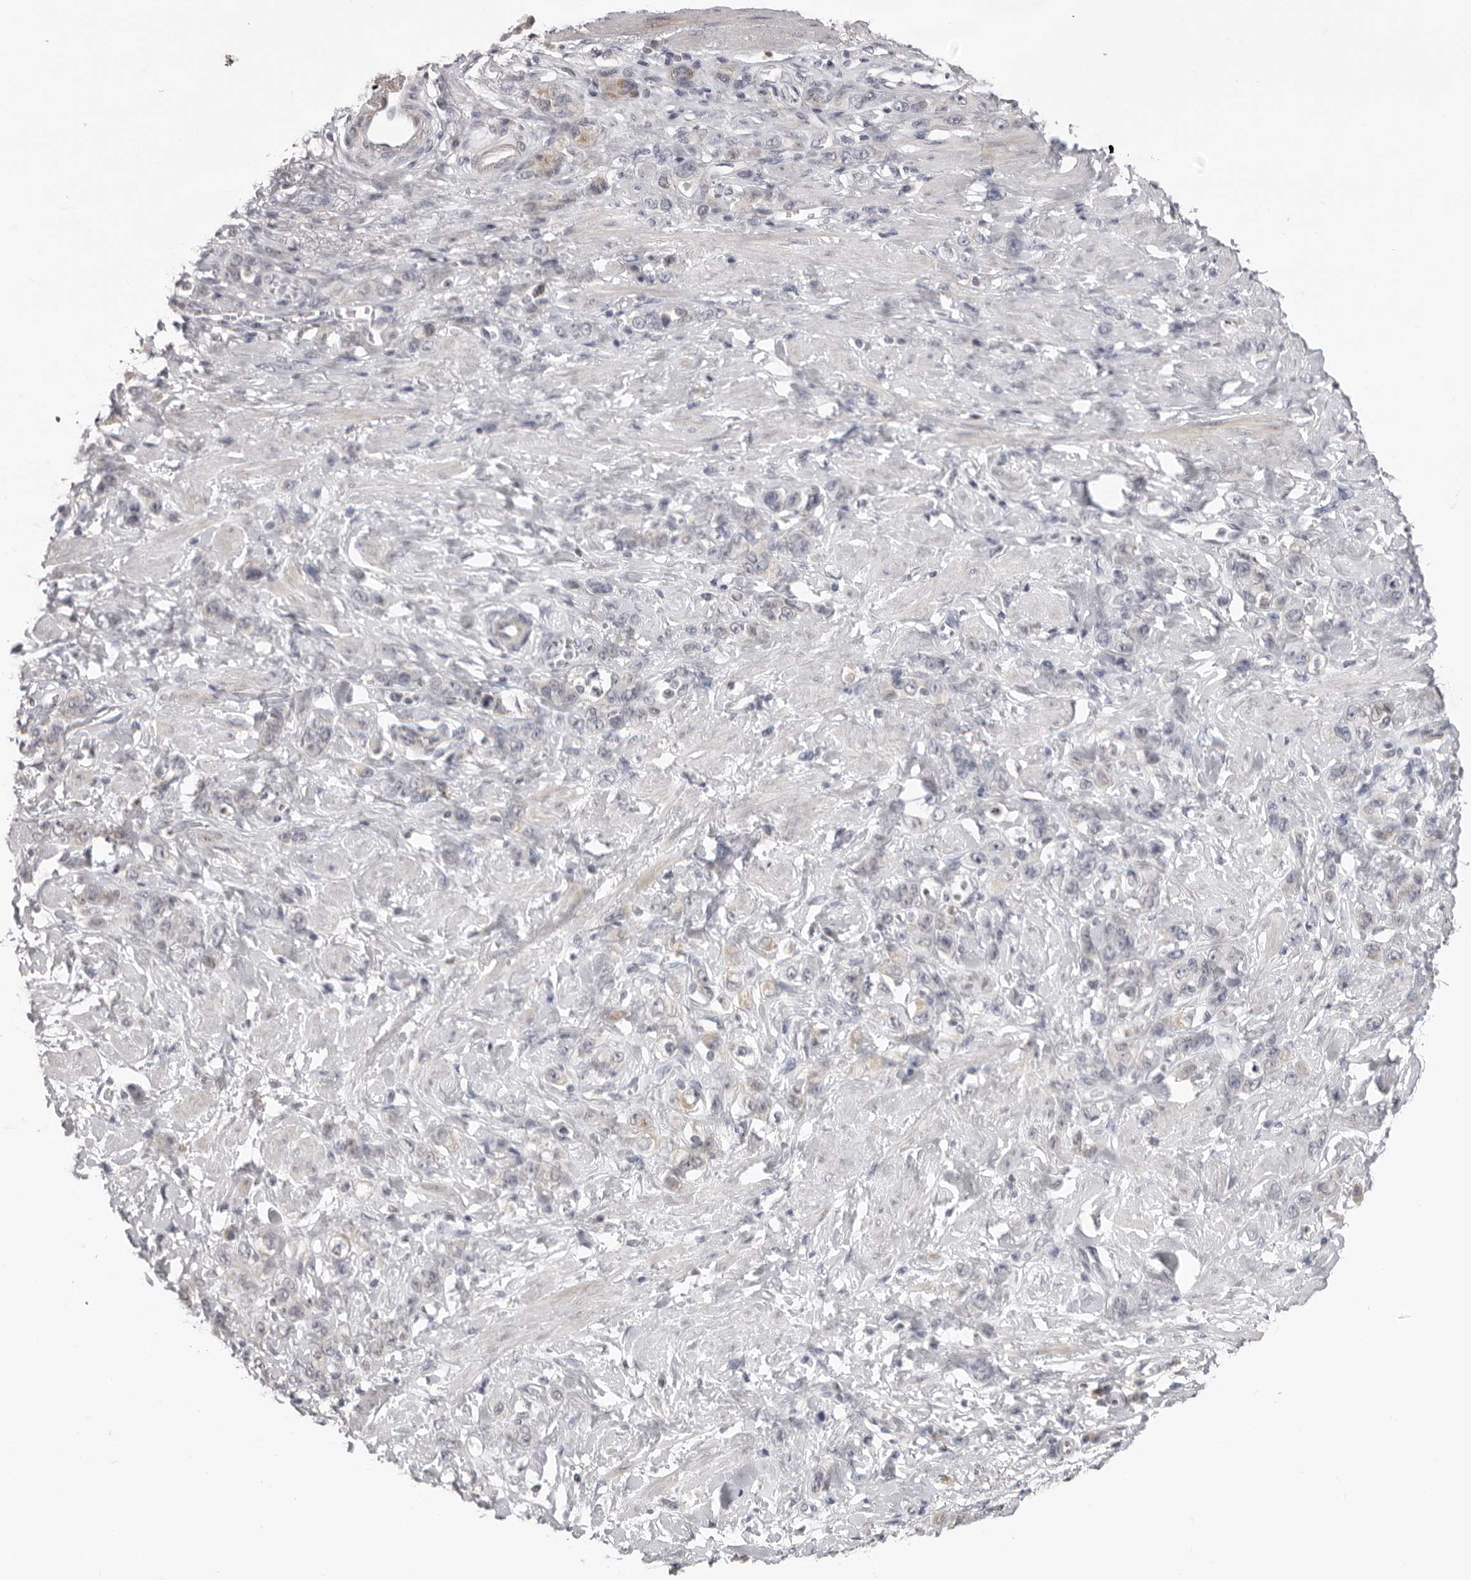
{"staining": {"intensity": "negative", "quantity": "none", "location": "none"}, "tissue": "stomach cancer", "cell_type": "Tumor cells", "image_type": "cancer", "snomed": [{"axis": "morphology", "description": "Adenocarcinoma, NOS"}, {"axis": "topography", "description": "Stomach"}], "caption": "Tumor cells are negative for brown protein staining in stomach adenocarcinoma.", "gene": "ACP6", "patient": {"sex": "male", "age": 82}}